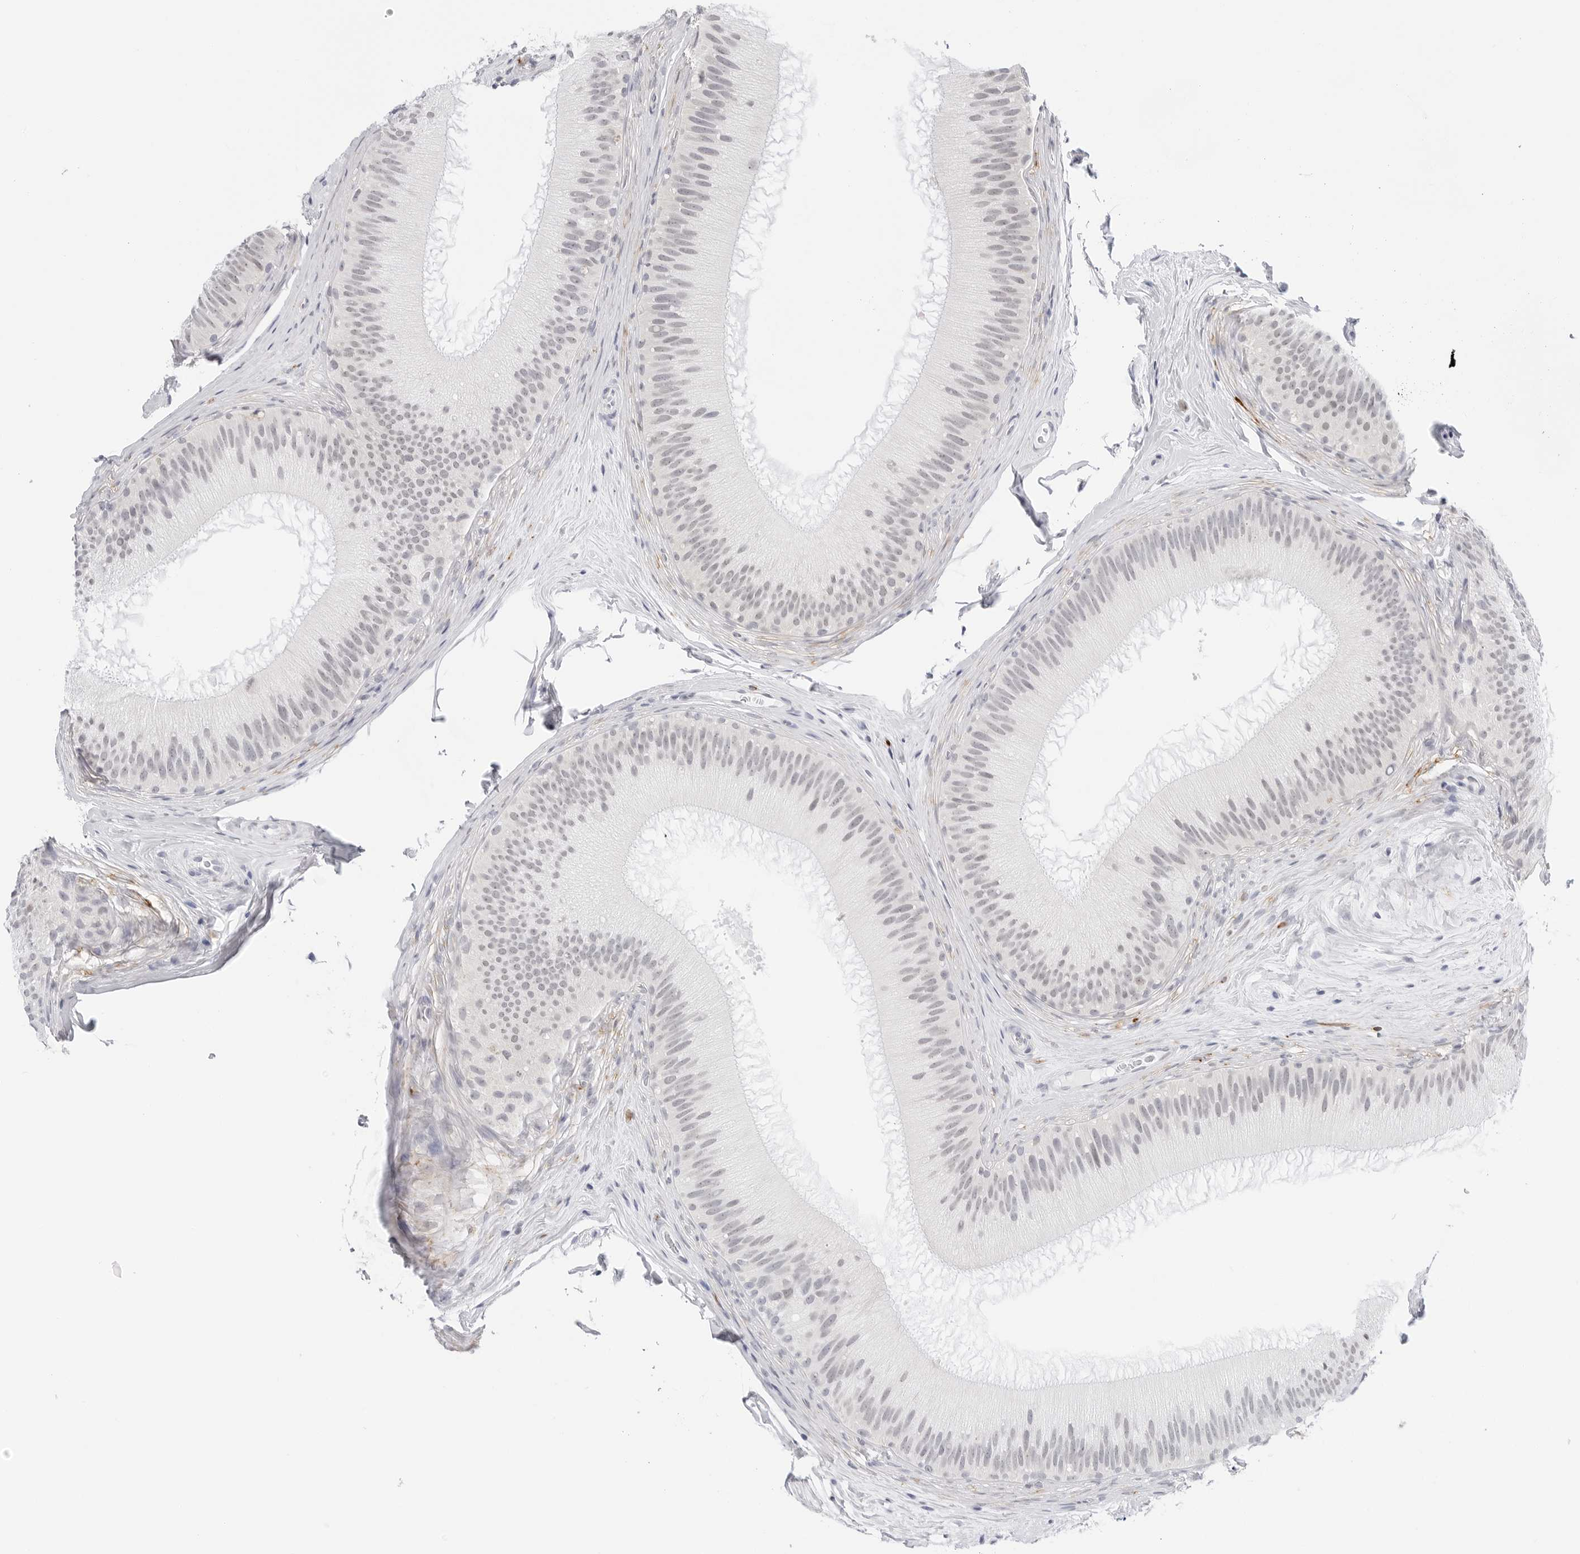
{"staining": {"intensity": "moderate", "quantity": "25%-75%", "location": "cytoplasmic/membranous"}, "tissue": "epididymis", "cell_type": "Glandular cells", "image_type": "normal", "snomed": [{"axis": "morphology", "description": "Normal tissue, NOS"}, {"axis": "topography", "description": "Epididymis"}], "caption": "Immunohistochemical staining of benign epididymis shows moderate cytoplasmic/membranous protein staining in approximately 25%-75% of glandular cells.", "gene": "HSPB7", "patient": {"sex": "male", "age": 45}}